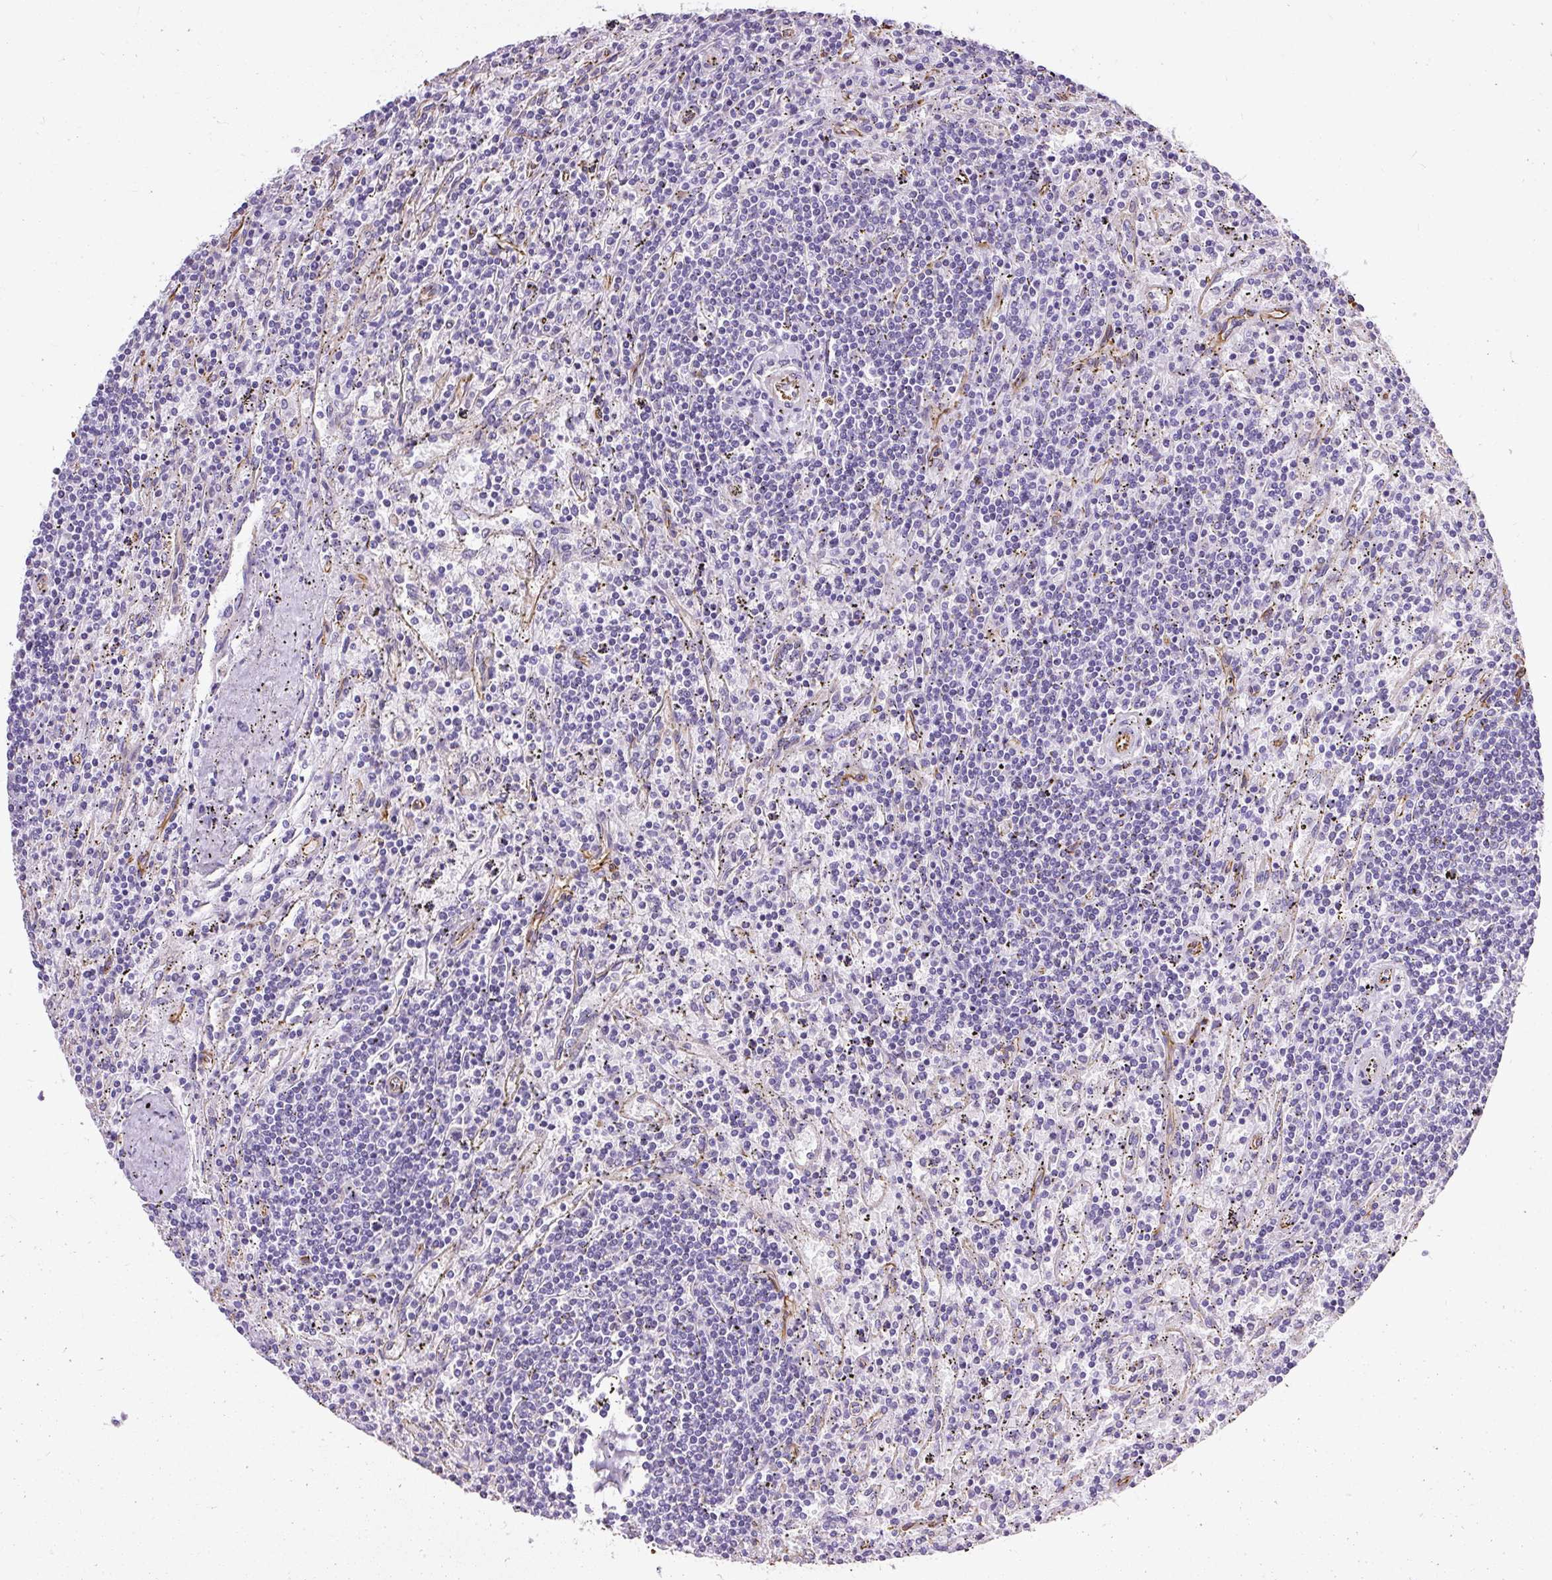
{"staining": {"intensity": "negative", "quantity": "none", "location": "none"}, "tissue": "lymphoma", "cell_type": "Tumor cells", "image_type": "cancer", "snomed": [{"axis": "morphology", "description": "Malignant lymphoma, non-Hodgkin's type, Low grade"}, {"axis": "topography", "description": "Spleen"}], "caption": "An immunohistochemistry (IHC) histopathology image of malignant lymphoma, non-Hodgkin's type (low-grade) is shown. There is no staining in tumor cells of malignant lymphoma, non-Hodgkin's type (low-grade).", "gene": "PLS1", "patient": {"sex": "male", "age": 76}}